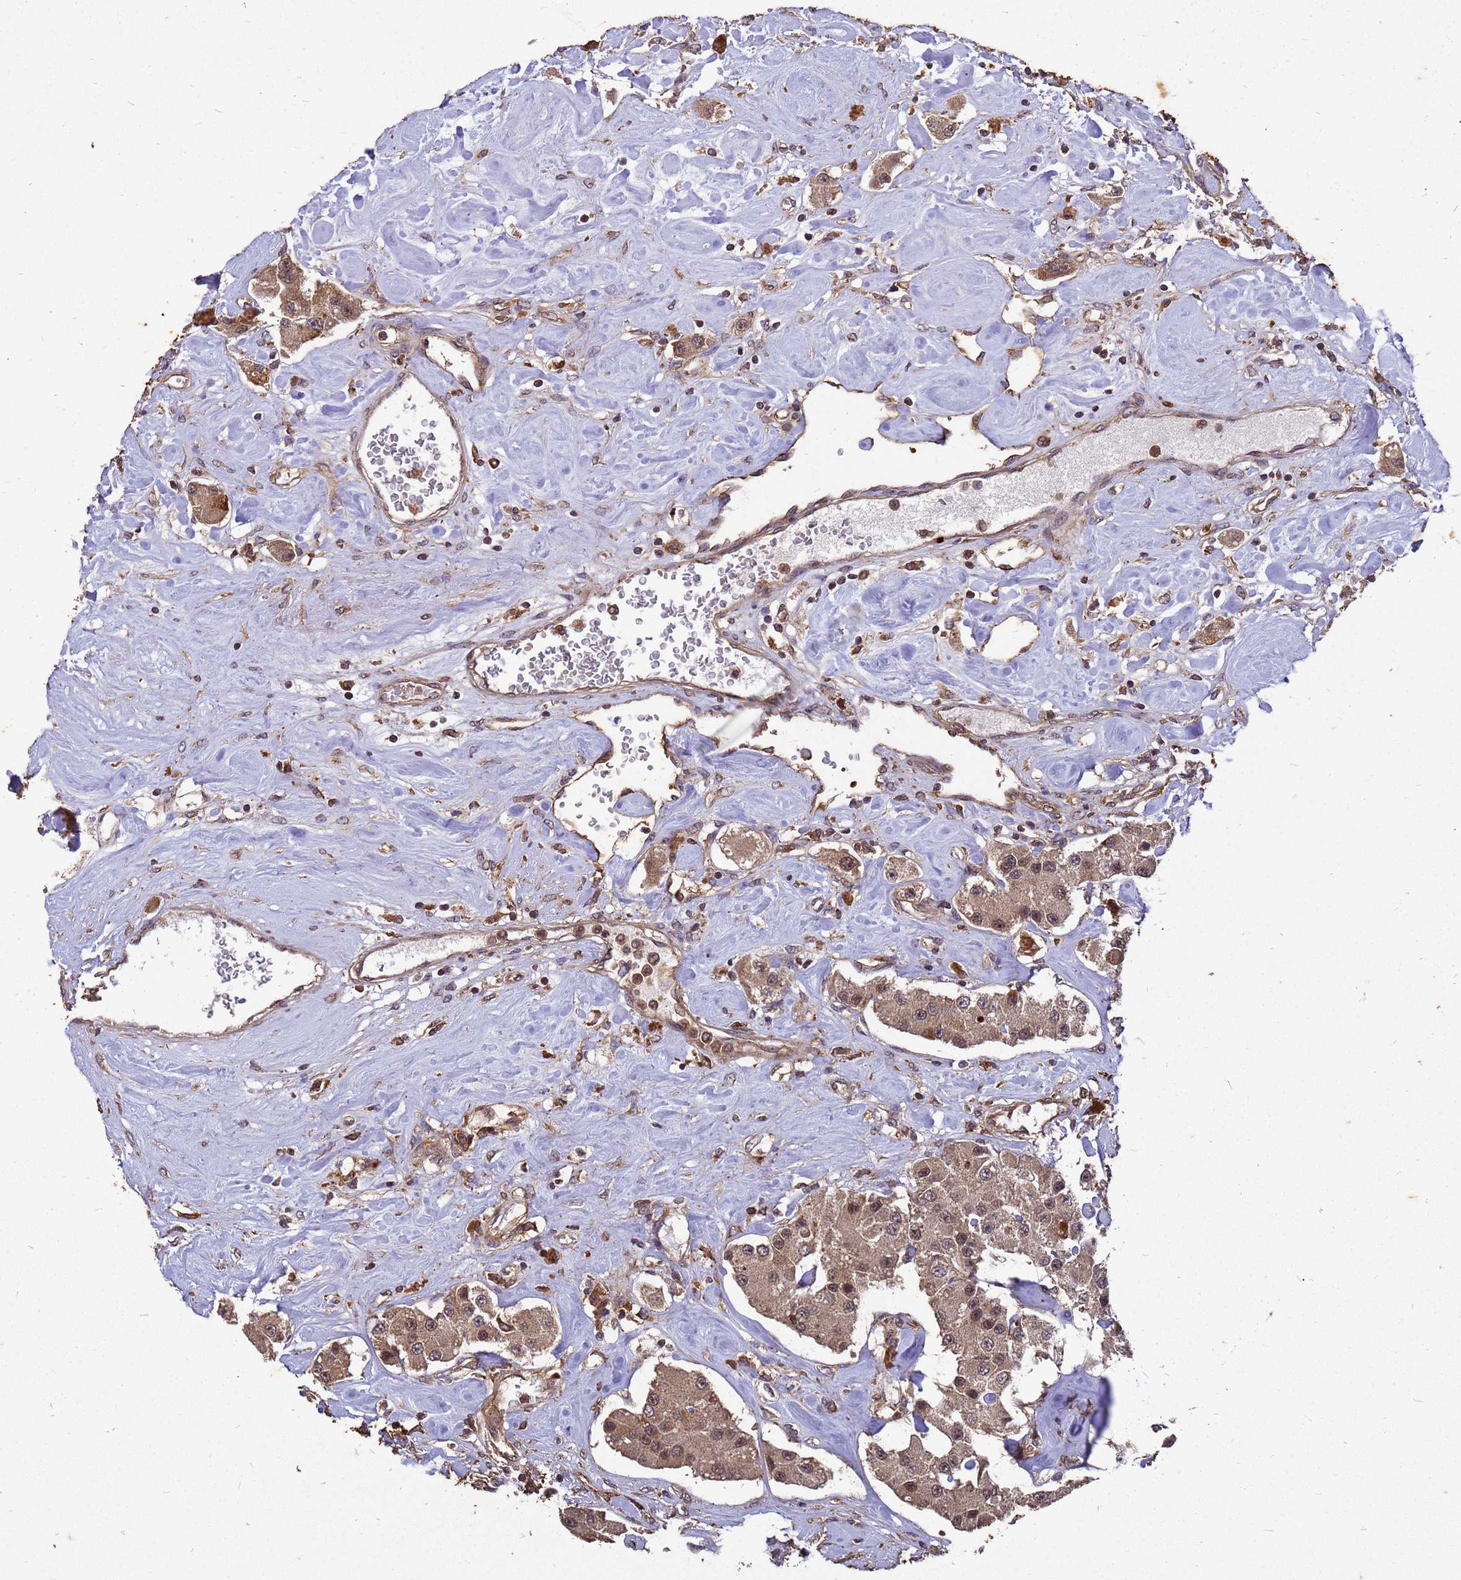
{"staining": {"intensity": "moderate", "quantity": ">75%", "location": "cytoplasmic/membranous,nuclear"}, "tissue": "carcinoid", "cell_type": "Tumor cells", "image_type": "cancer", "snomed": [{"axis": "morphology", "description": "Carcinoid, malignant, NOS"}, {"axis": "topography", "description": "Pancreas"}], "caption": "Human malignant carcinoid stained with a protein marker shows moderate staining in tumor cells.", "gene": "ZNF618", "patient": {"sex": "male", "age": 41}}